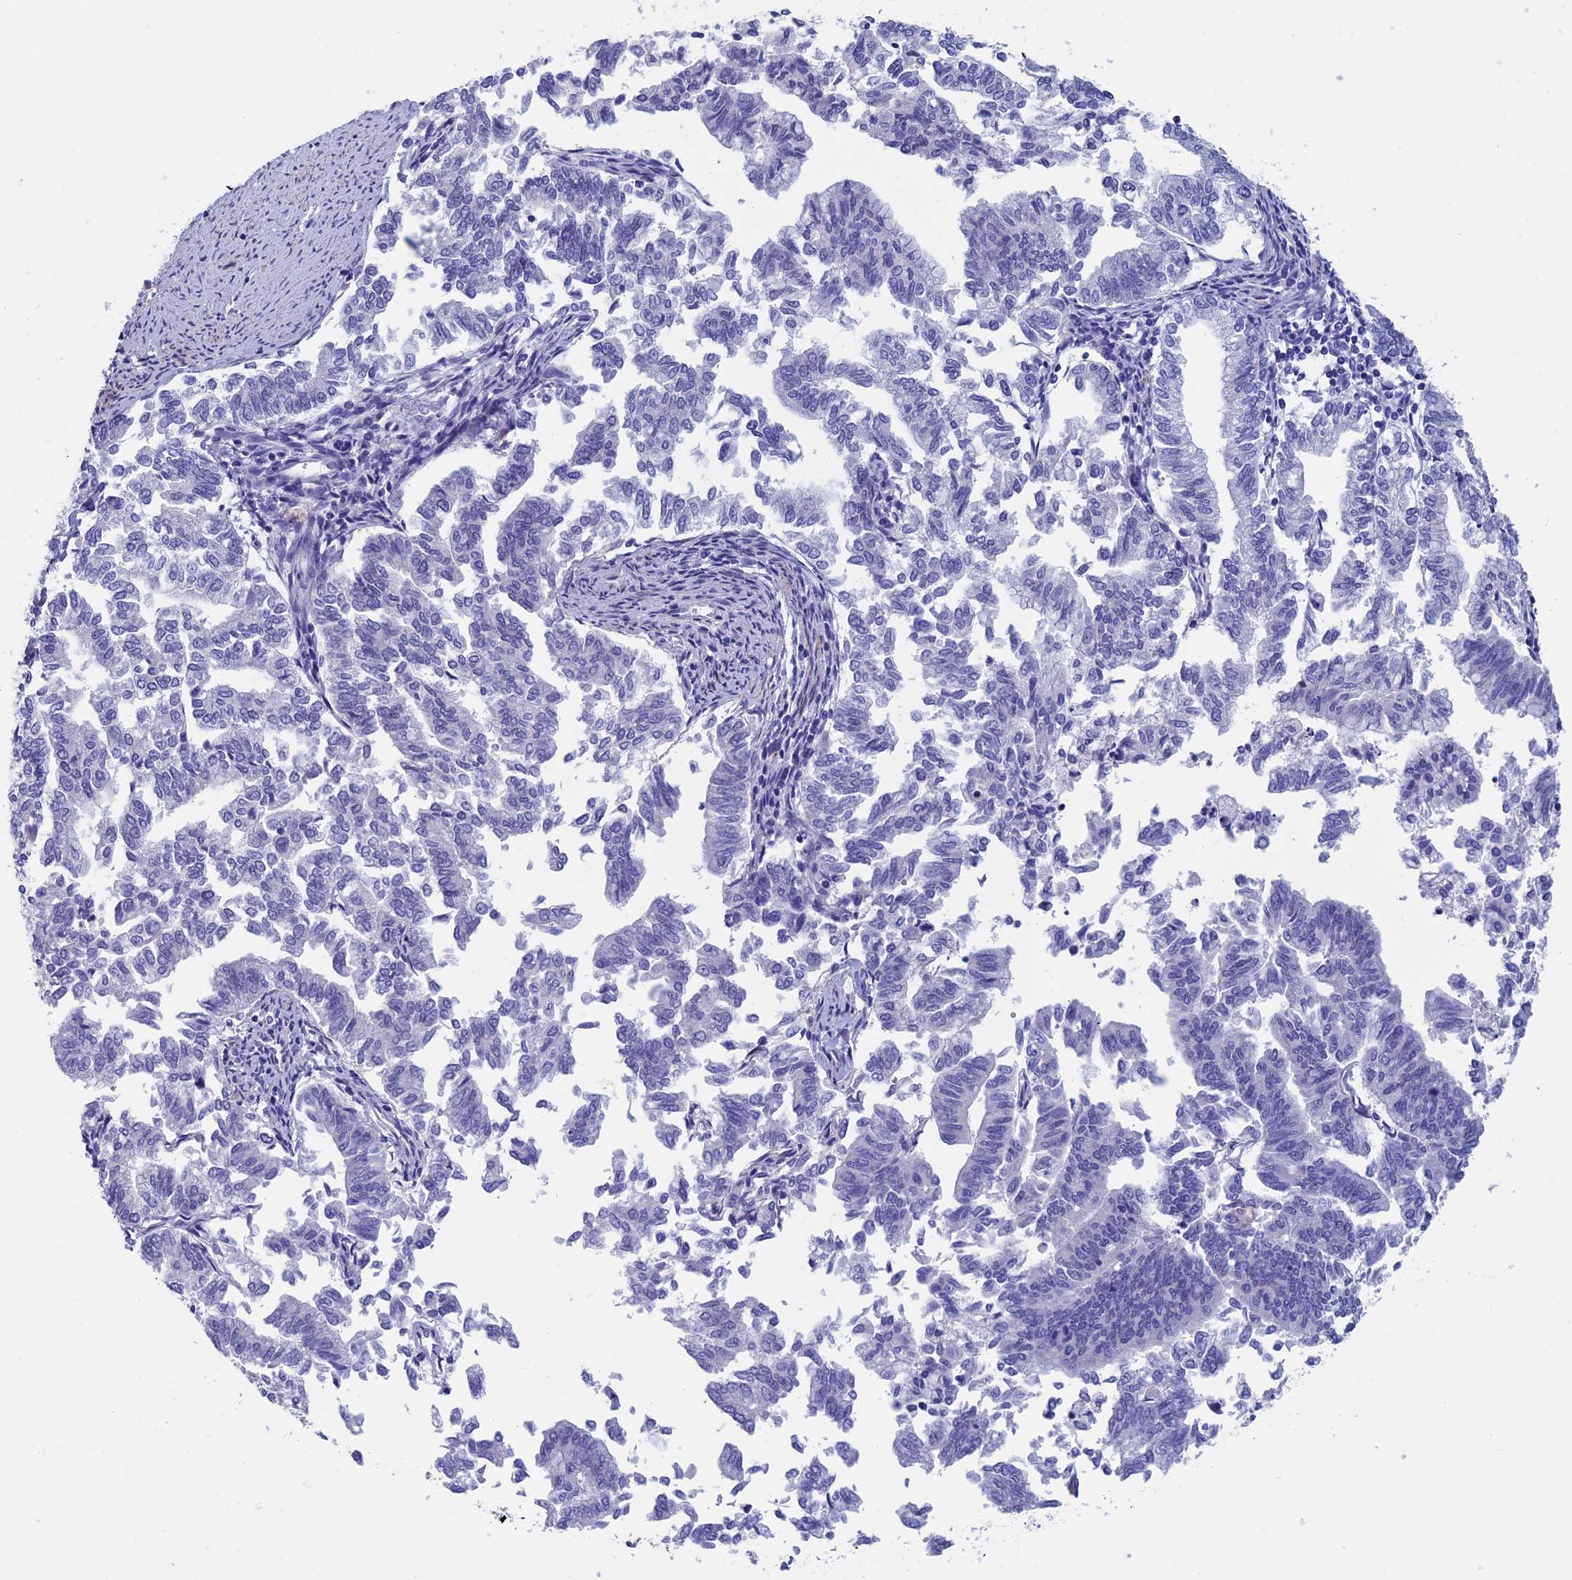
{"staining": {"intensity": "negative", "quantity": "none", "location": "none"}, "tissue": "endometrial cancer", "cell_type": "Tumor cells", "image_type": "cancer", "snomed": [{"axis": "morphology", "description": "Adenocarcinoma, NOS"}, {"axis": "topography", "description": "Endometrium"}], "caption": "Tumor cells are negative for brown protein staining in endometrial cancer (adenocarcinoma).", "gene": "ADH7", "patient": {"sex": "female", "age": 79}}